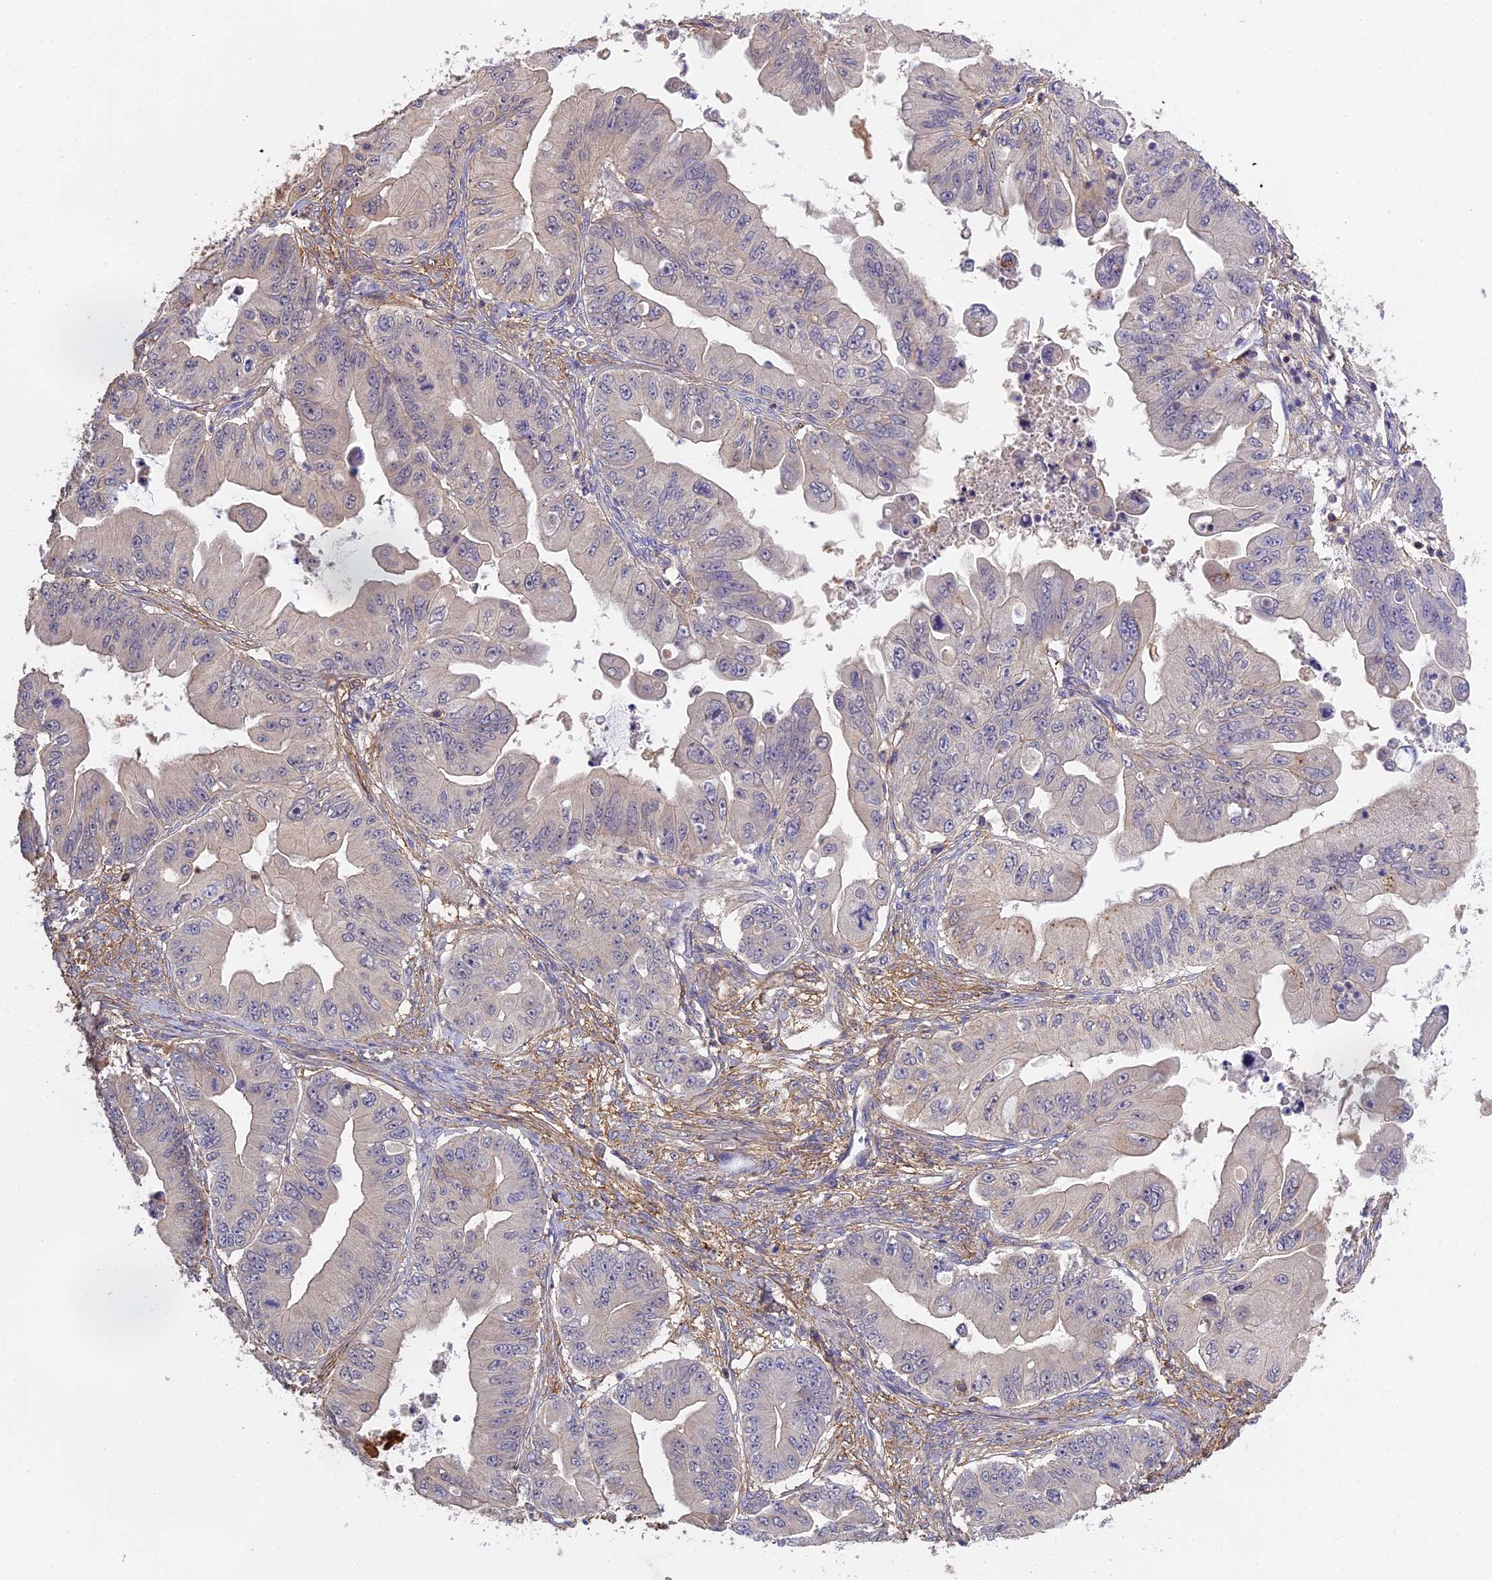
{"staining": {"intensity": "negative", "quantity": "none", "location": "none"}, "tissue": "ovarian cancer", "cell_type": "Tumor cells", "image_type": "cancer", "snomed": [{"axis": "morphology", "description": "Cystadenocarcinoma, mucinous, NOS"}, {"axis": "topography", "description": "Ovary"}], "caption": "There is no significant expression in tumor cells of ovarian cancer (mucinous cystadenocarcinoma).", "gene": "CFAP119", "patient": {"sex": "female", "age": 71}}